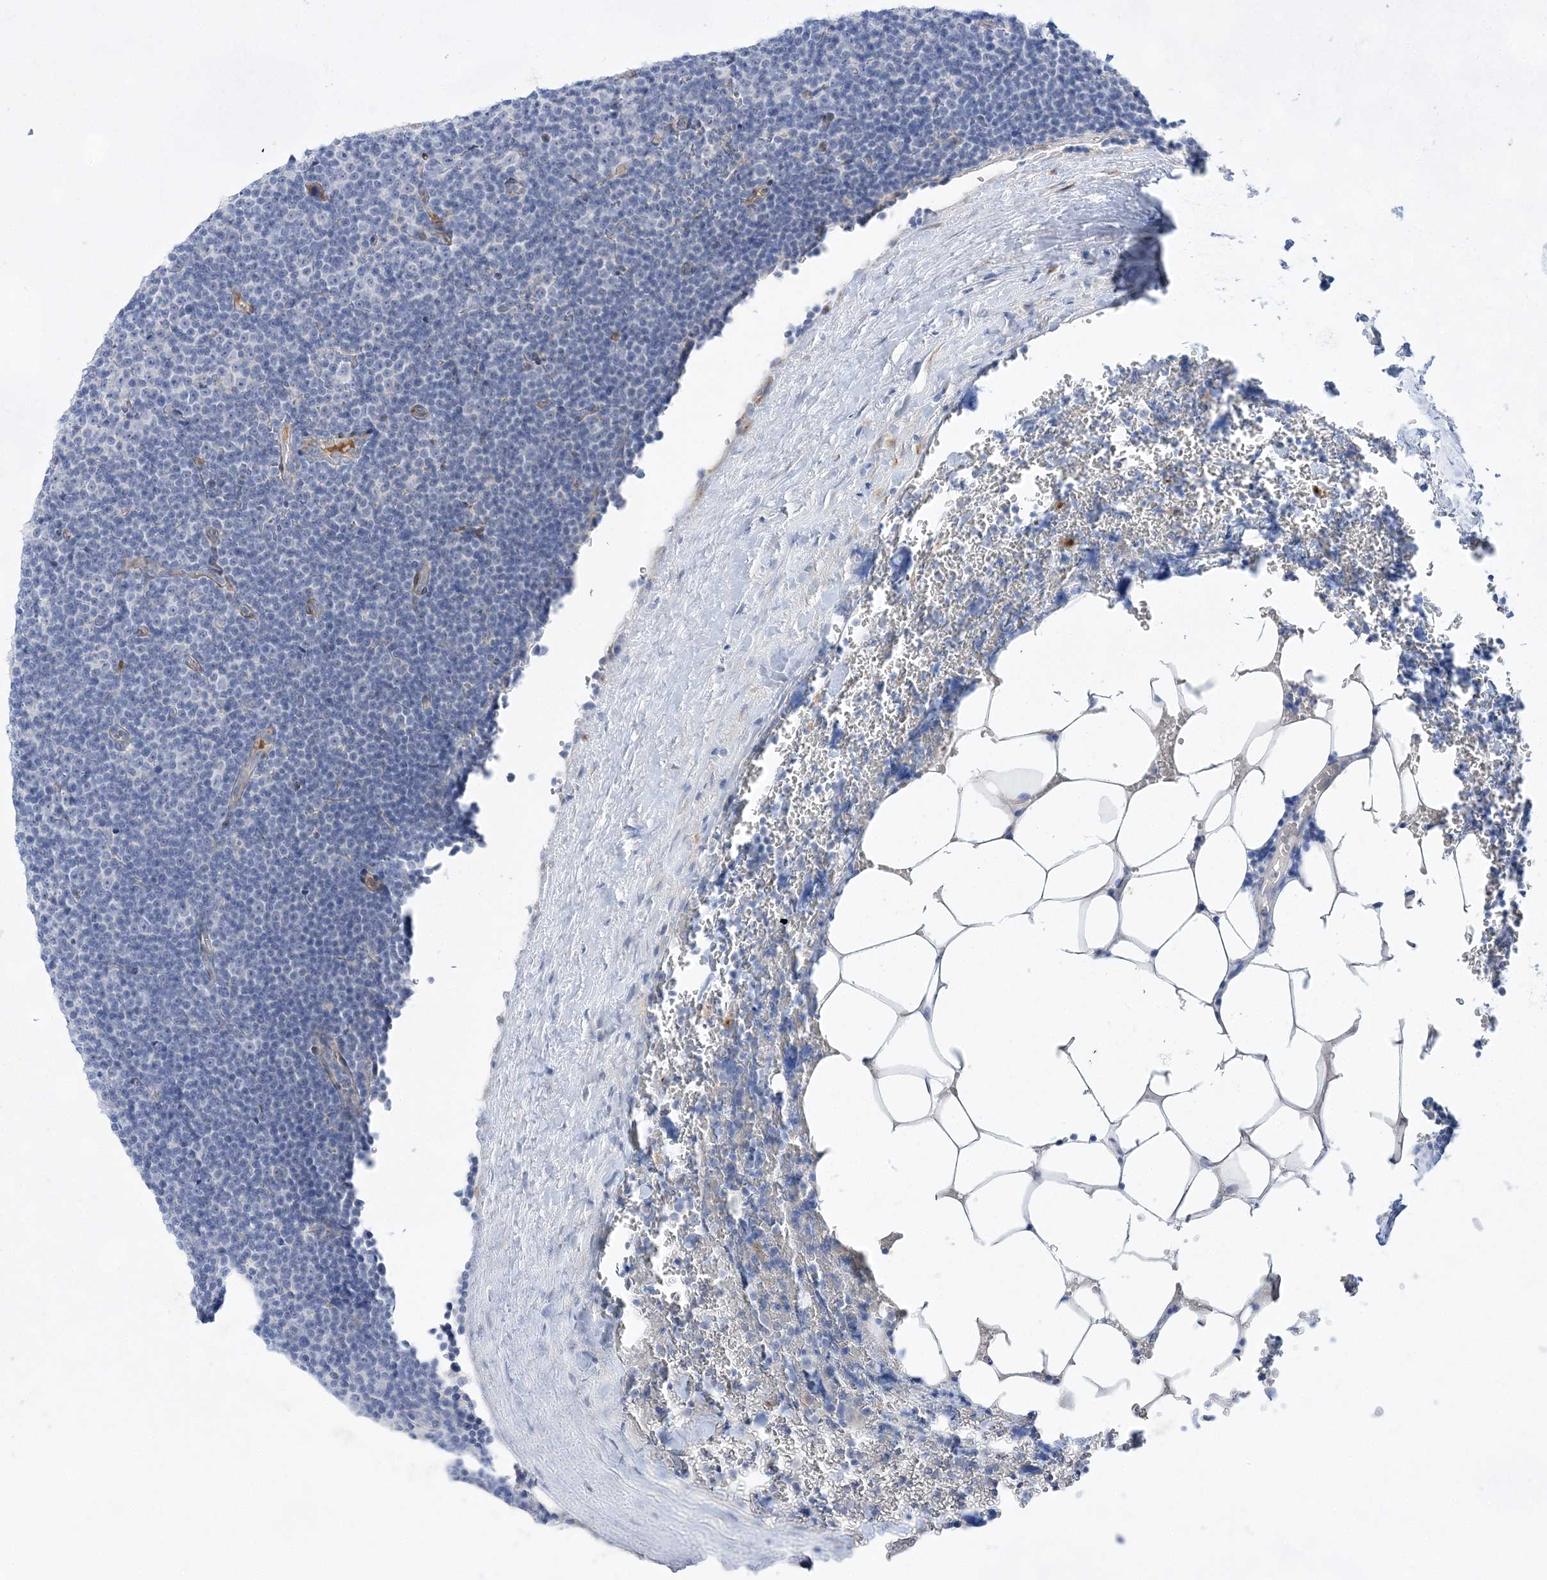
{"staining": {"intensity": "negative", "quantity": "none", "location": "none"}, "tissue": "lymphoma", "cell_type": "Tumor cells", "image_type": "cancer", "snomed": [{"axis": "morphology", "description": "Malignant lymphoma, non-Hodgkin's type, Low grade"}, {"axis": "topography", "description": "Lymph node"}], "caption": "Image shows no significant protein expression in tumor cells of lymphoma. (Brightfield microscopy of DAB IHC at high magnification).", "gene": "TMEM132B", "patient": {"sex": "female", "age": 67}}